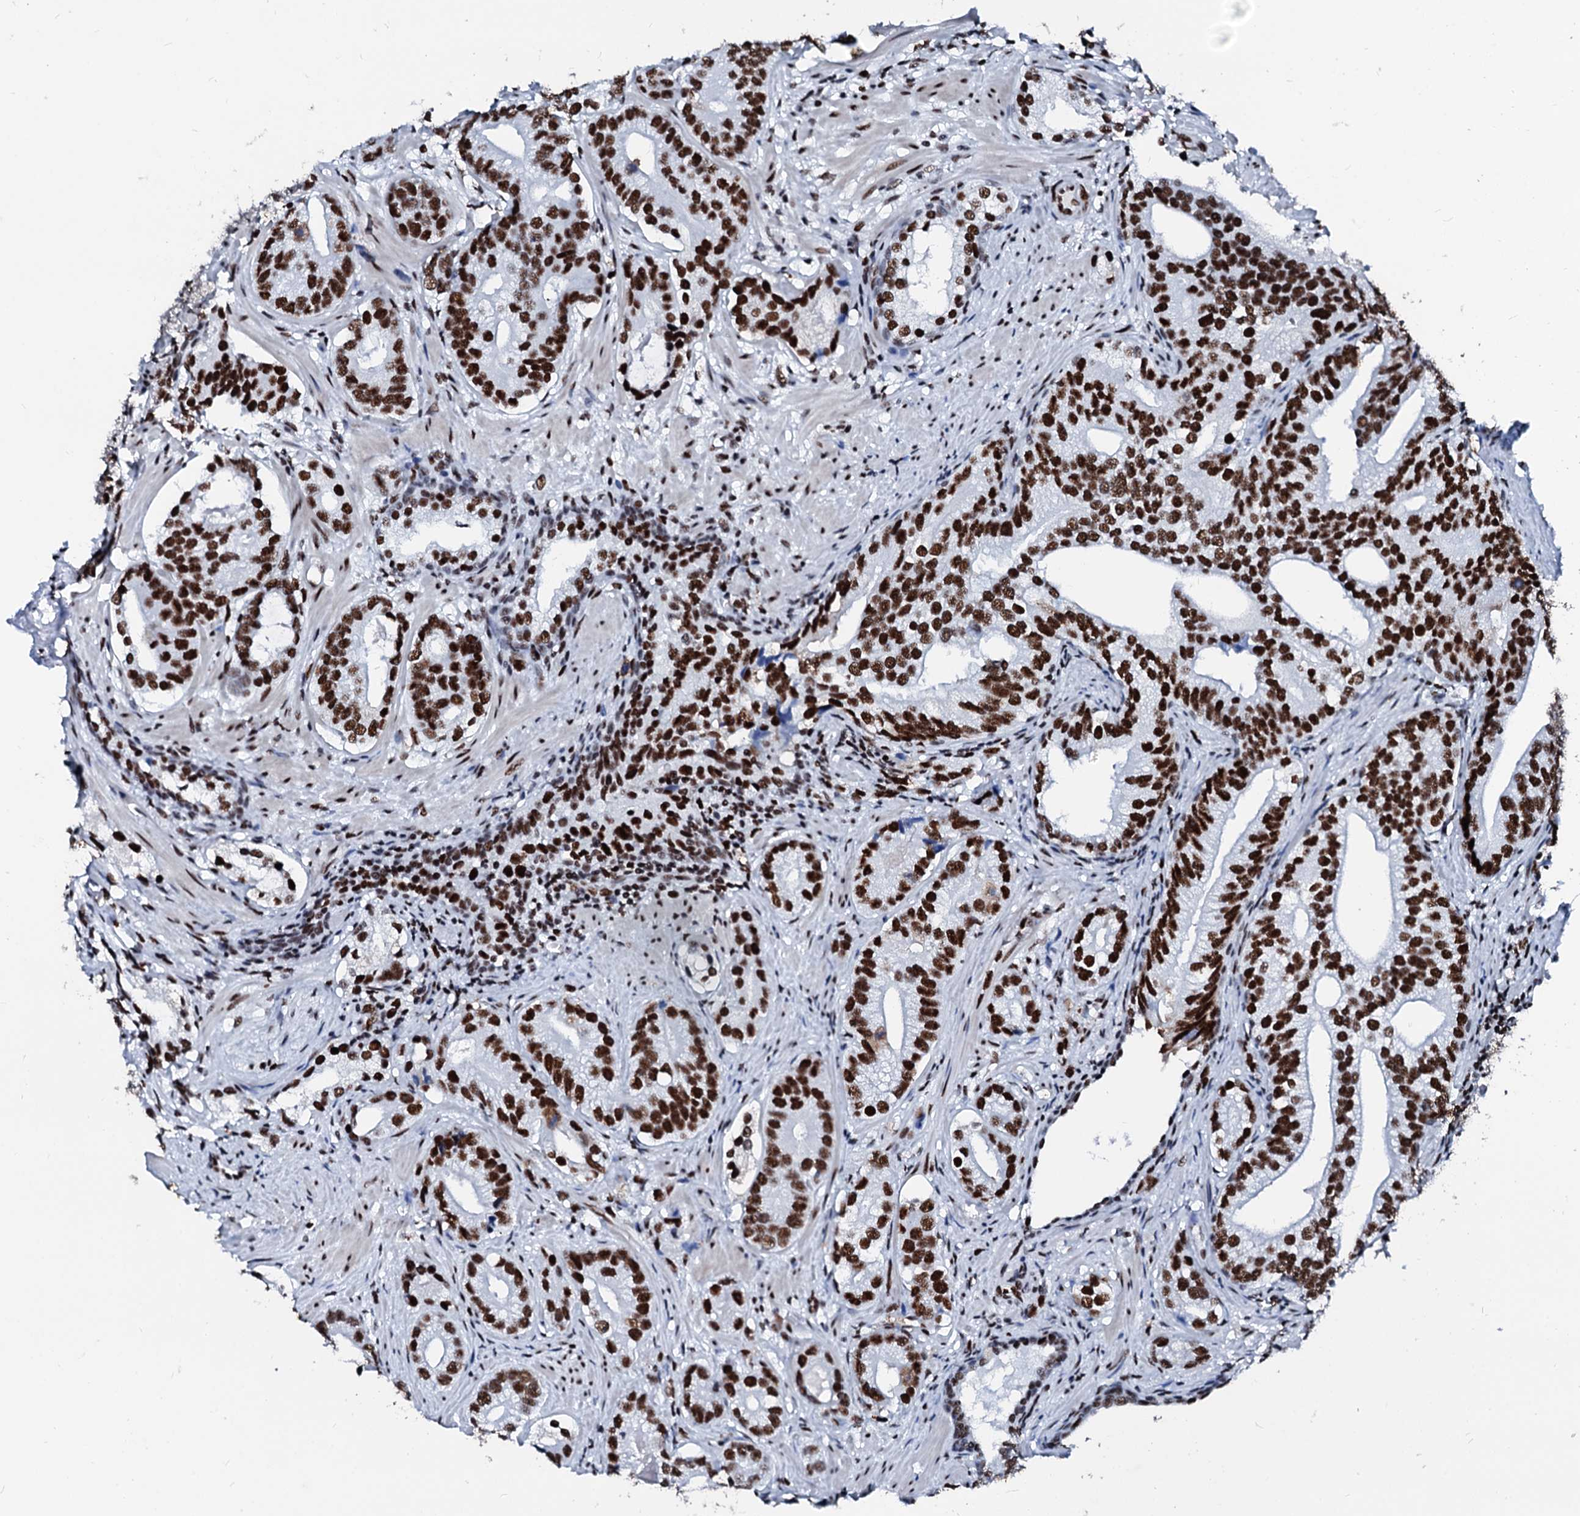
{"staining": {"intensity": "strong", "quantity": ">75%", "location": "nuclear"}, "tissue": "prostate cancer", "cell_type": "Tumor cells", "image_type": "cancer", "snomed": [{"axis": "morphology", "description": "Adenocarcinoma, High grade"}, {"axis": "topography", "description": "Prostate"}], "caption": "Protein analysis of high-grade adenocarcinoma (prostate) tissue displays strong nuclear positivity in about >75% of tumor cells.", "gene": "RALY", "patient": {"sex": "male", "age": 75}}